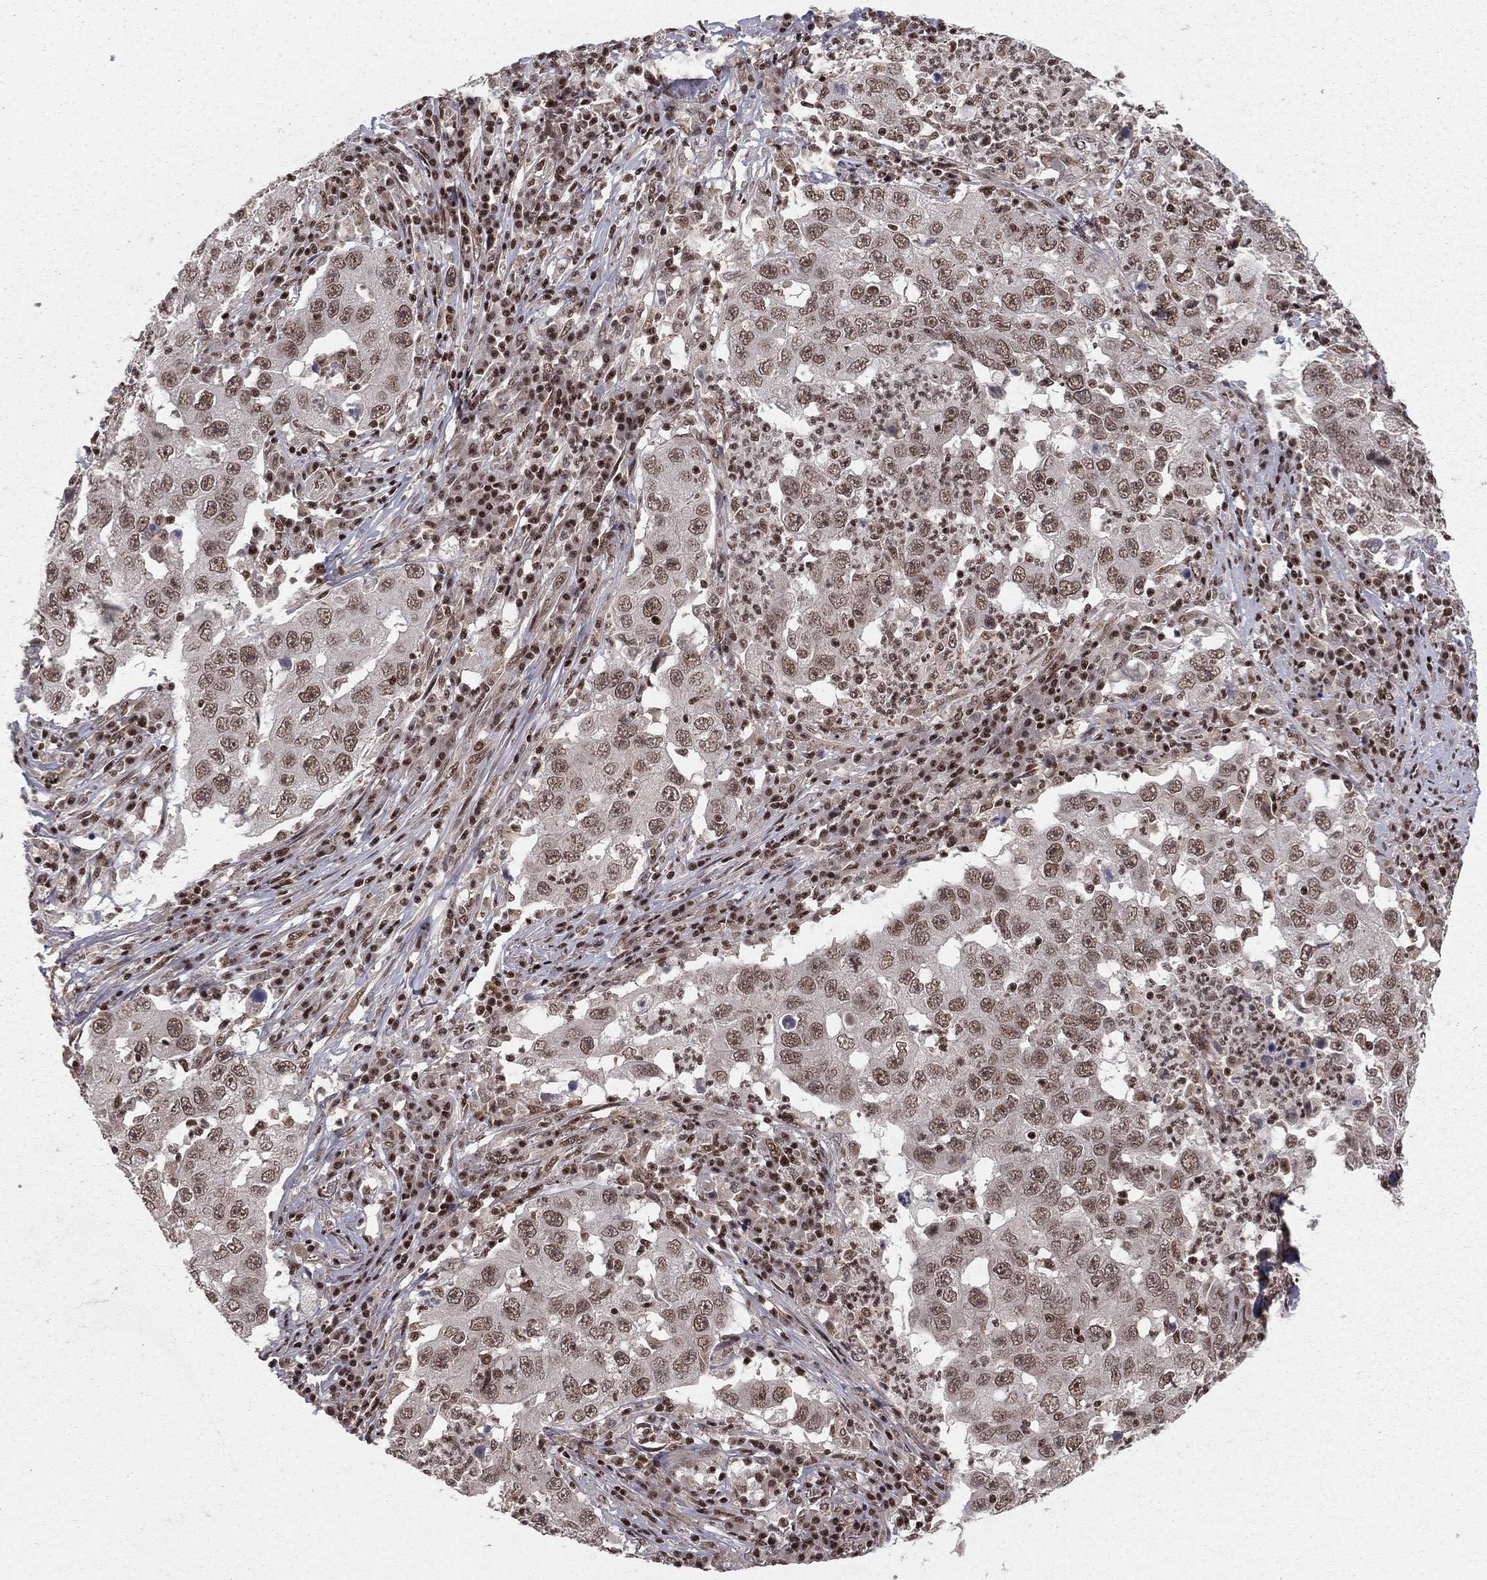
{"staining": {"intensity": "weak", "quantity": "<25%", "location": "nuclear"}, "tissue": "lung cancer", "cell_type": "Tumor cells", "image_type": "cancer", "snomed": [{"axis": "morphology", "description": "Adenocarcinoma, NOS"}, {"axis": "topography", "description": "Lung"}], "caption": "An immunohistochemistry (IHC) photomicrograph of lung adenocarcinoma is shown. There is no staining in tumor cells of lung adenocarcinoma. Brightfield microscopy of immunohistochemistry stained with DAB (brown) and hematoxylin (blue), captured at high magnification.", "gene": "NFYB", "patient": {"sex": "male", "age": 73}}